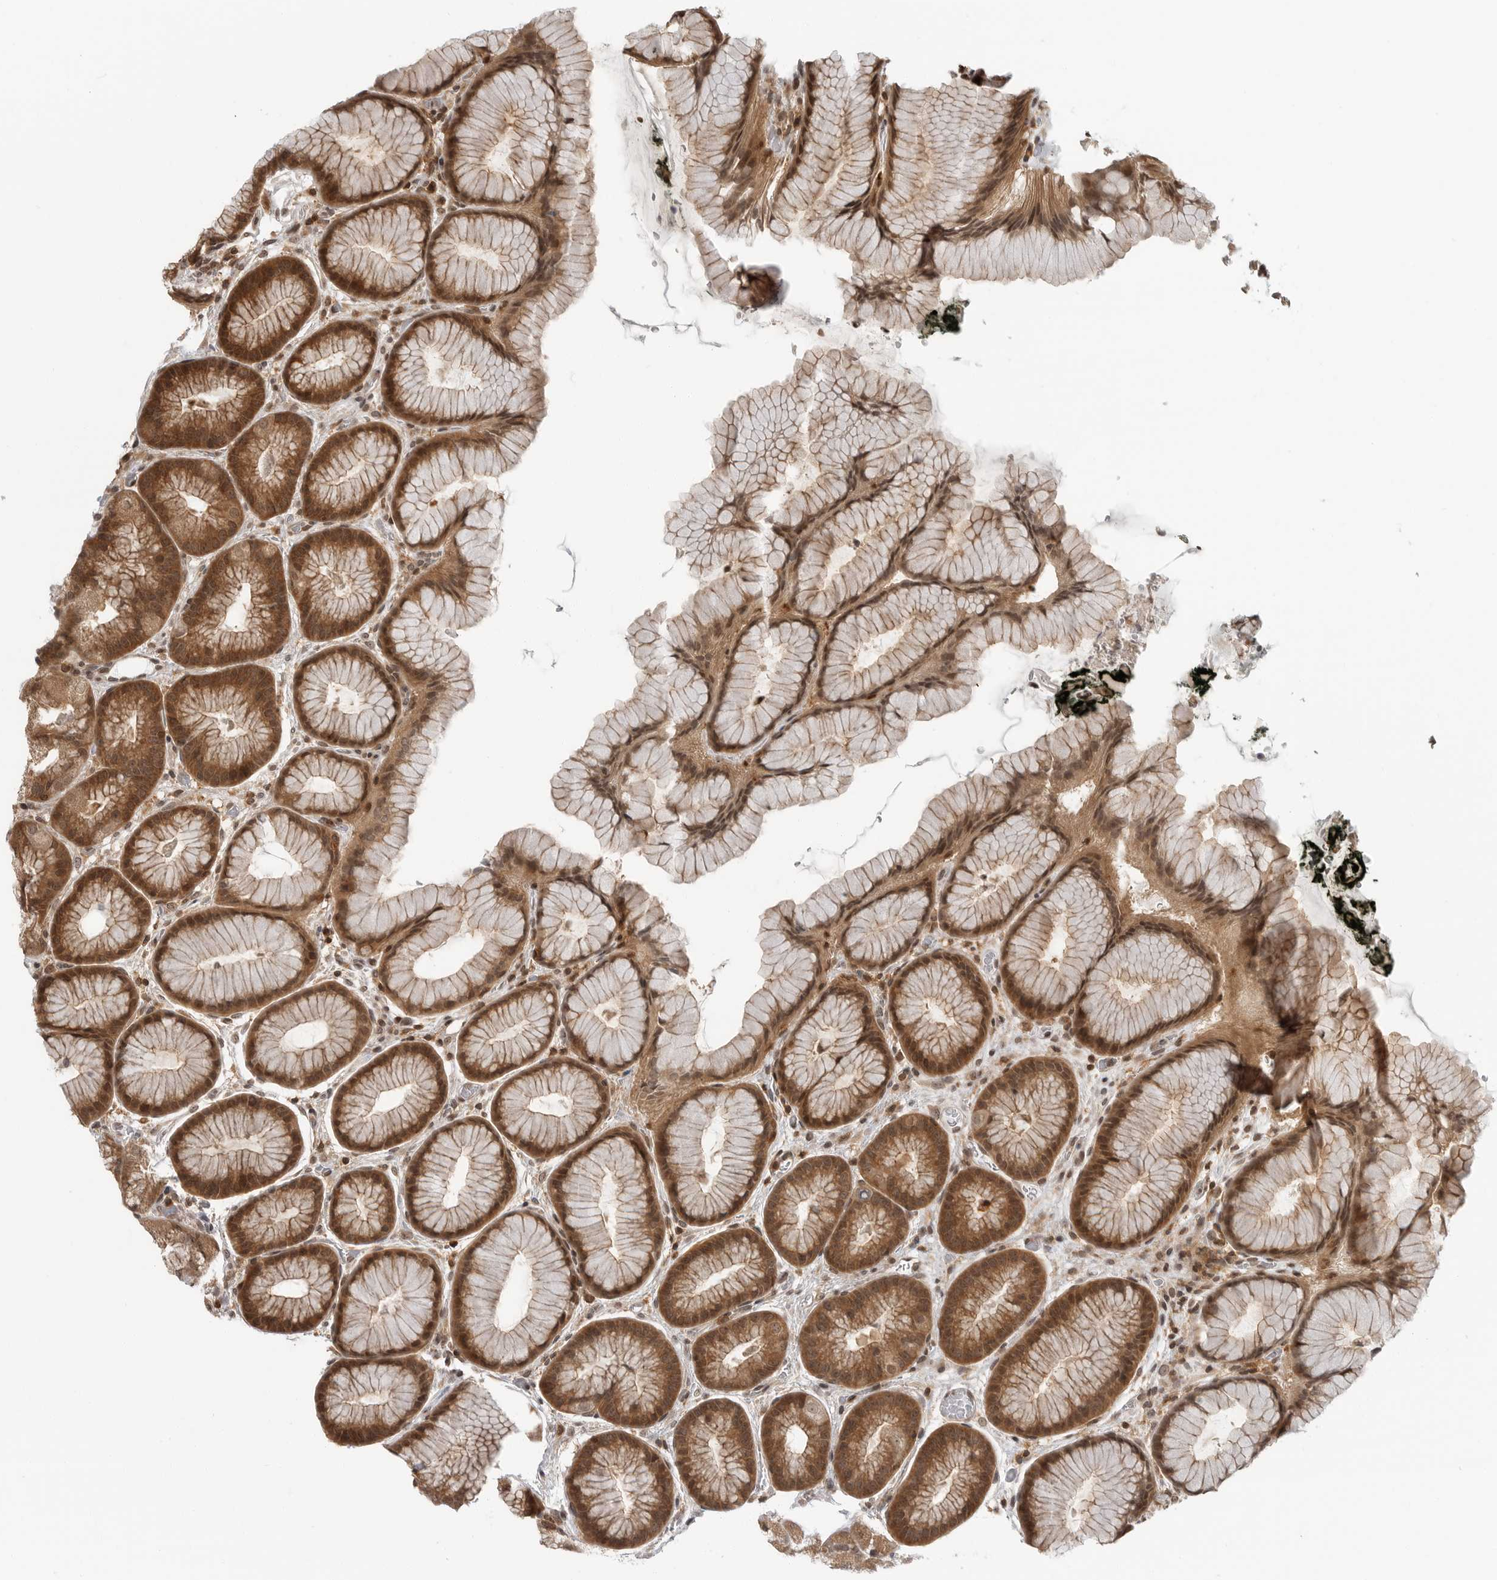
{"staining": {"intensity": "strong", "quantity": ">75%", "location": "cytoplasmic/membranous,nuclear"}, "tissue": "stomach", "cell_type": "Glandular cells", "image_type": "normal", "snomed": [{"axis": "morphology", "description": "Normal tissue, NOS"}, {"axis": "topography", "description": "Stomach, upper"}, {"axis": "topography", "description": "Stomach"}], "caption": "IHC histopathology image of normal stomach: human stomach stained using immunohistochemistry shows high levels of strong protein expression localized specifically in the cytoplasmic/membranous,nuclear of glandular cells, appearing as a cytoplasmic/membranous,nuclear brown color.", "gene": "SZRD1", "patient": {"sex": "male", "age": 48}}